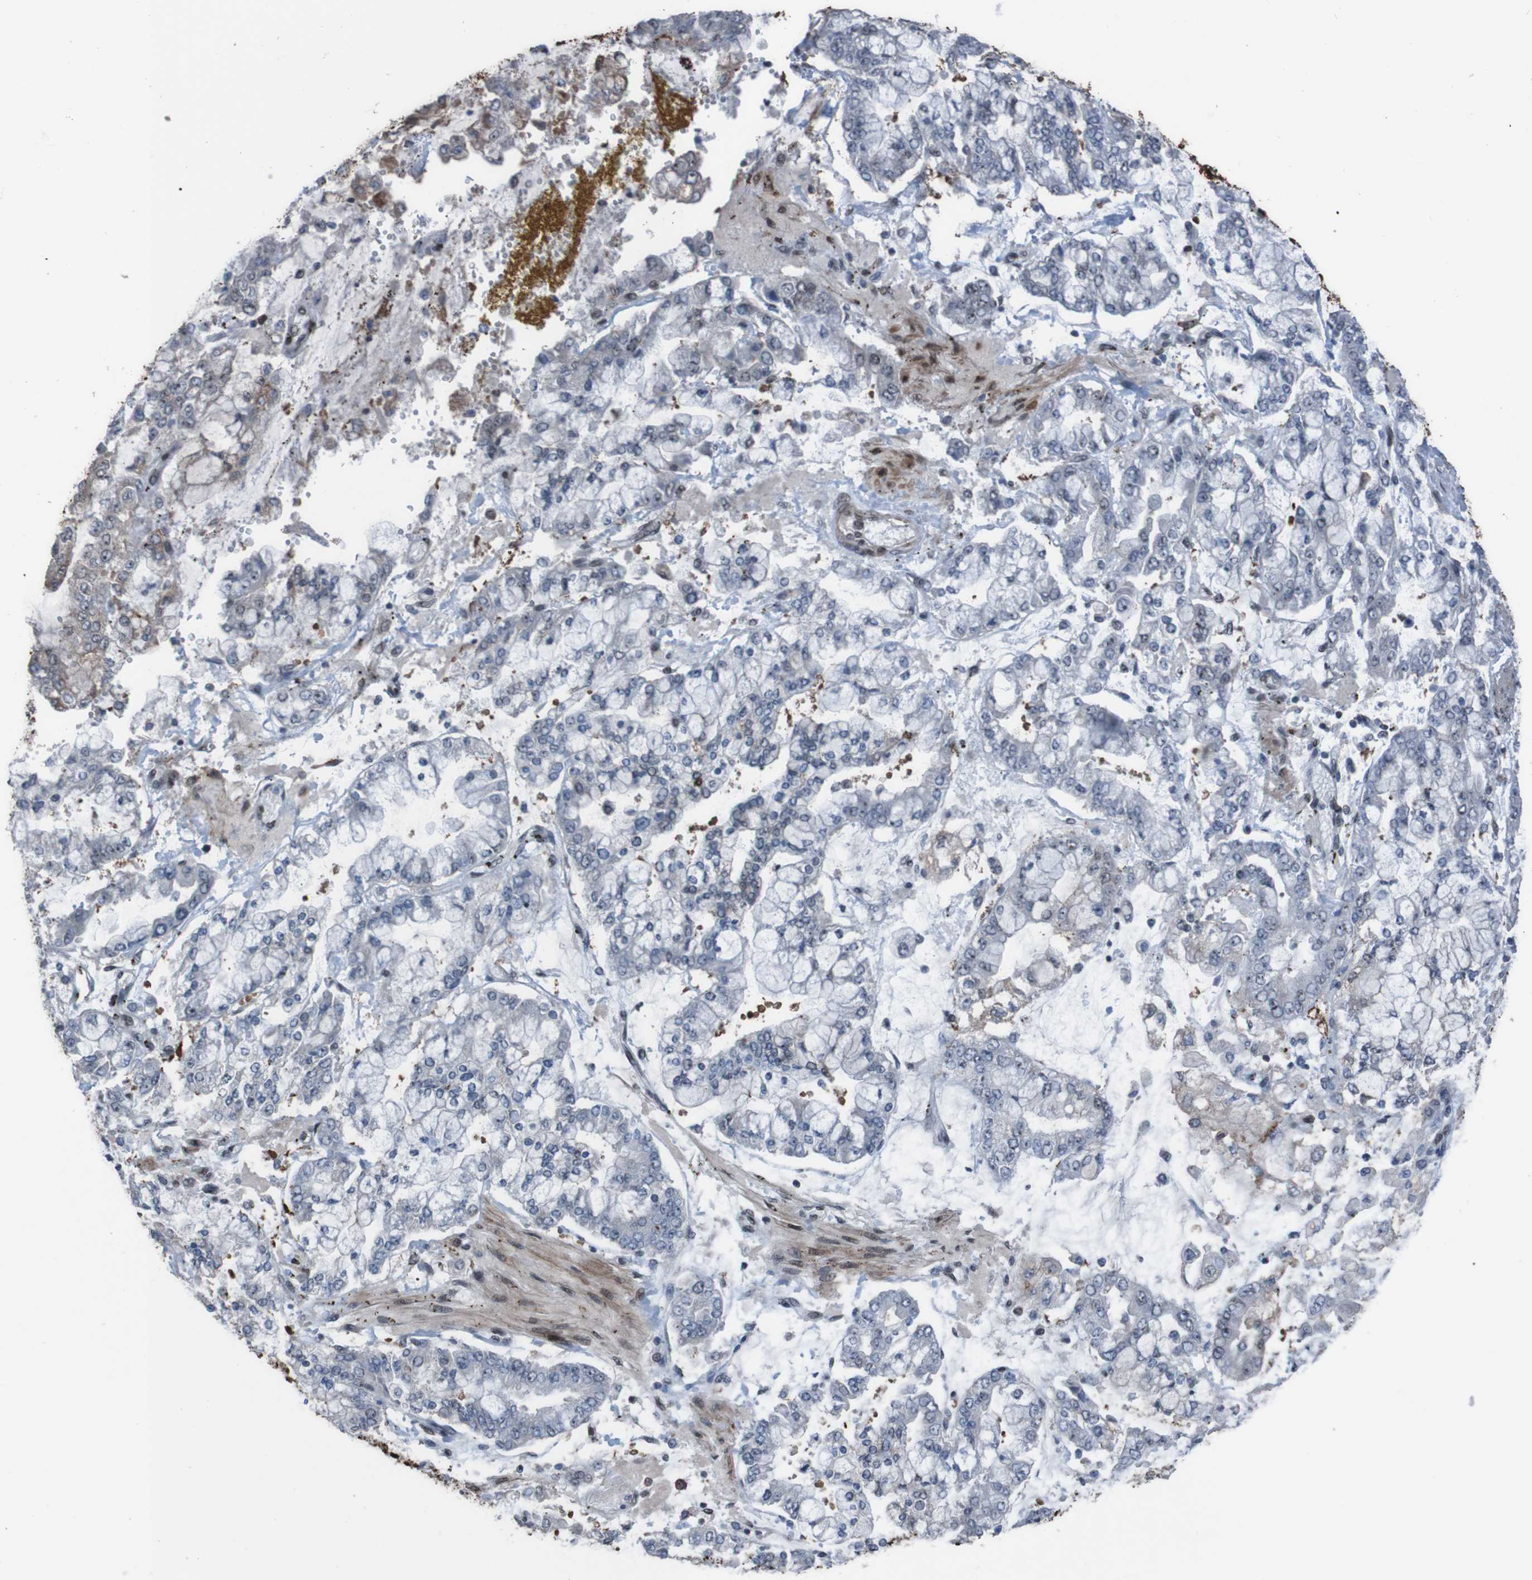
{"staining": {"intensity": "moderate", "quantity": "<25%", "location": "cytoplasmic/membranous,nuclear"}, "tissue": "stomach cancer", "cell_type": "Tumor cells", "image_type": "cancer", "snomed": [{"axis": "morphology", "description": "Adenocarcinoma, NOS"}, {"axis": "topography", "description": "Stomach"}], "caption": "A brown stain labels moderate cytoplasmic/membranous and nuclear positivity of a protein in stomach adenocarcinoma tumor cells.", "gene": "PHF2", "patient": {"sex": "male", "age": 76}}